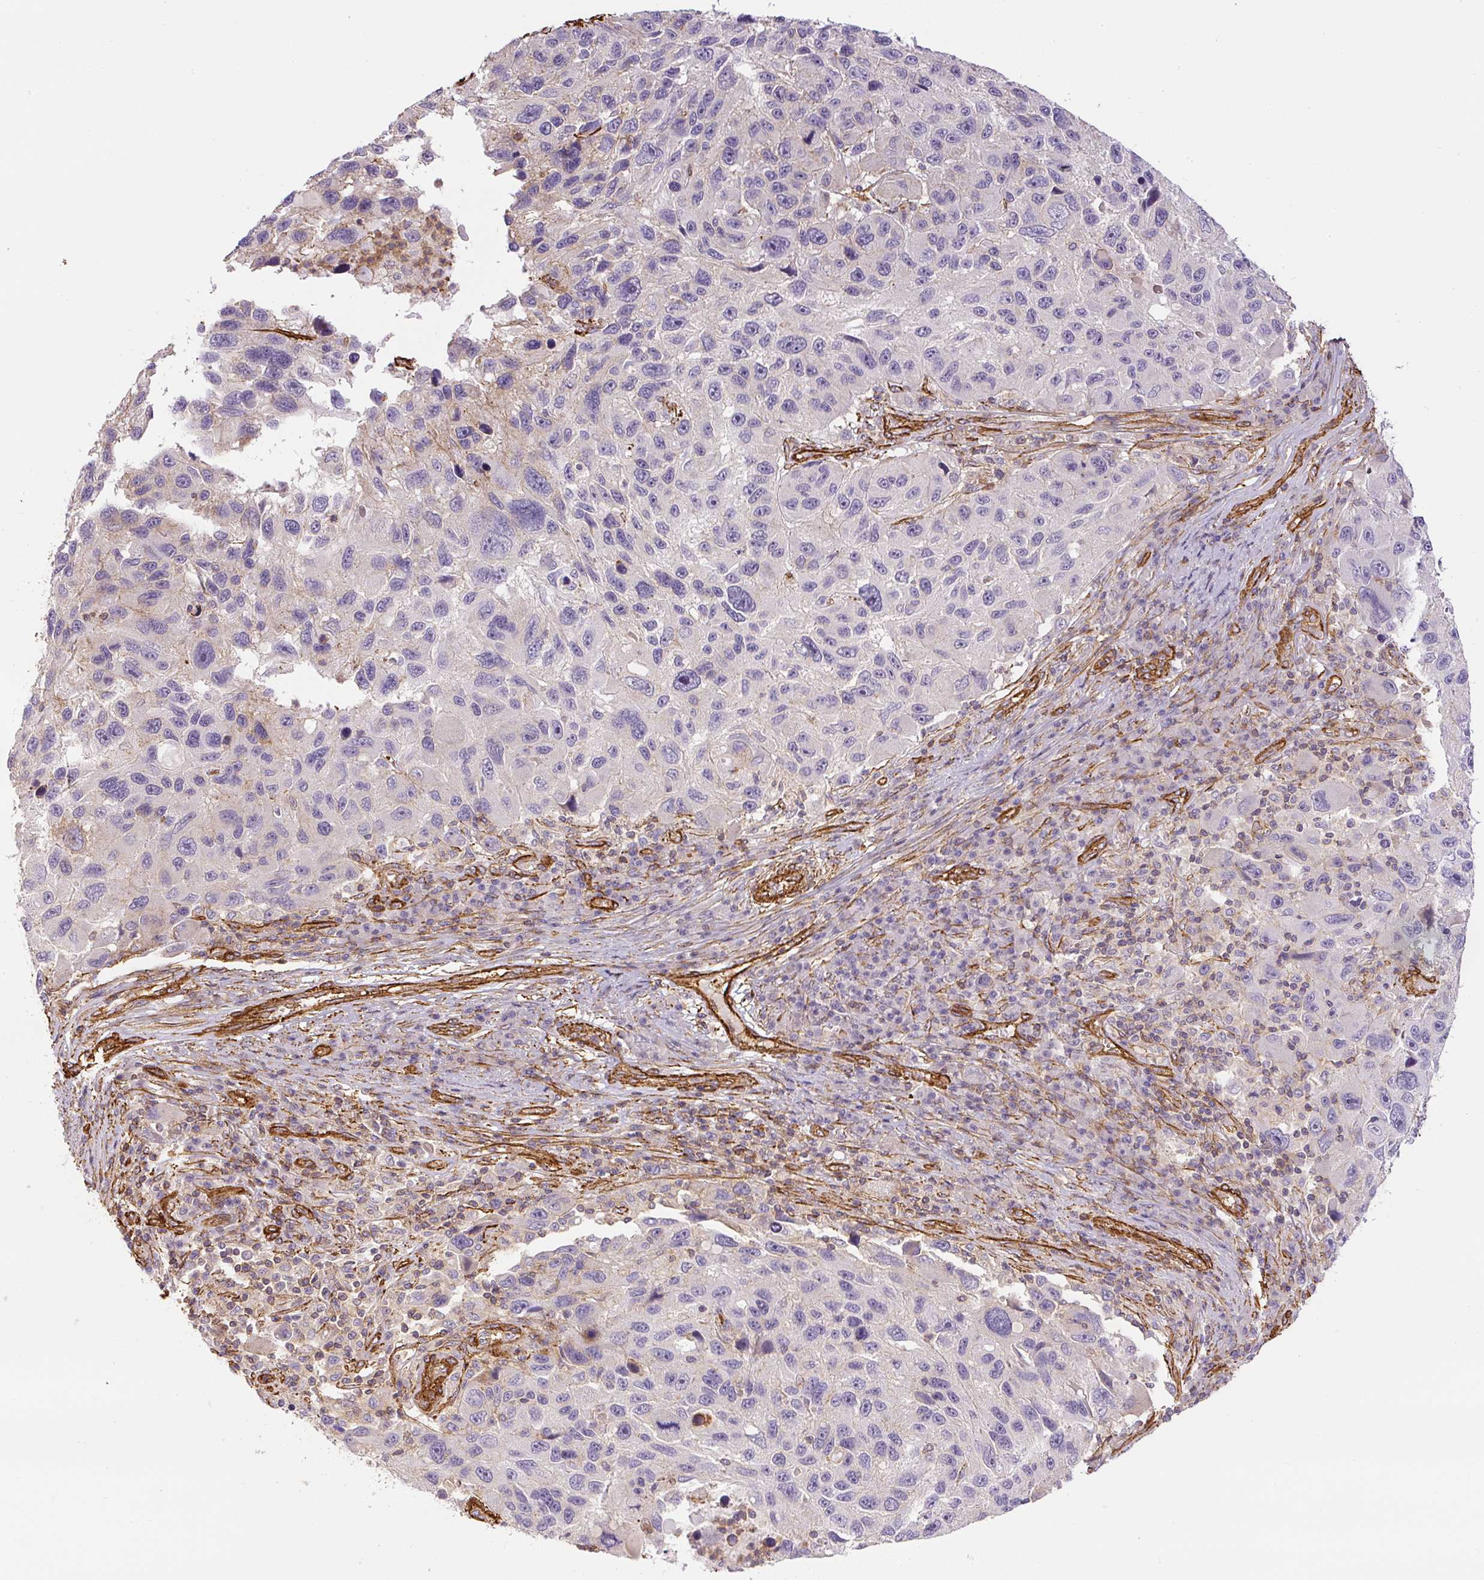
{"staining": {"intensity": "negative", "quantity": "none", "location": "none"}, "tissue": "melanoma", "cell_type": "Tumor cells", "image_type": "cancer", "snomed": [{"axis": "morphology", "description": "Malignant melanoma, NOS"}, {"axis": "topography", "description": "Skin"}], "caption": "The immunohistochemistry (IHC) photomicrograph has no significant expression in tumor cells of malignant melanoma tissue.", "gene": "MYL12A", "patient": {"sex": "male", "age": 53}}